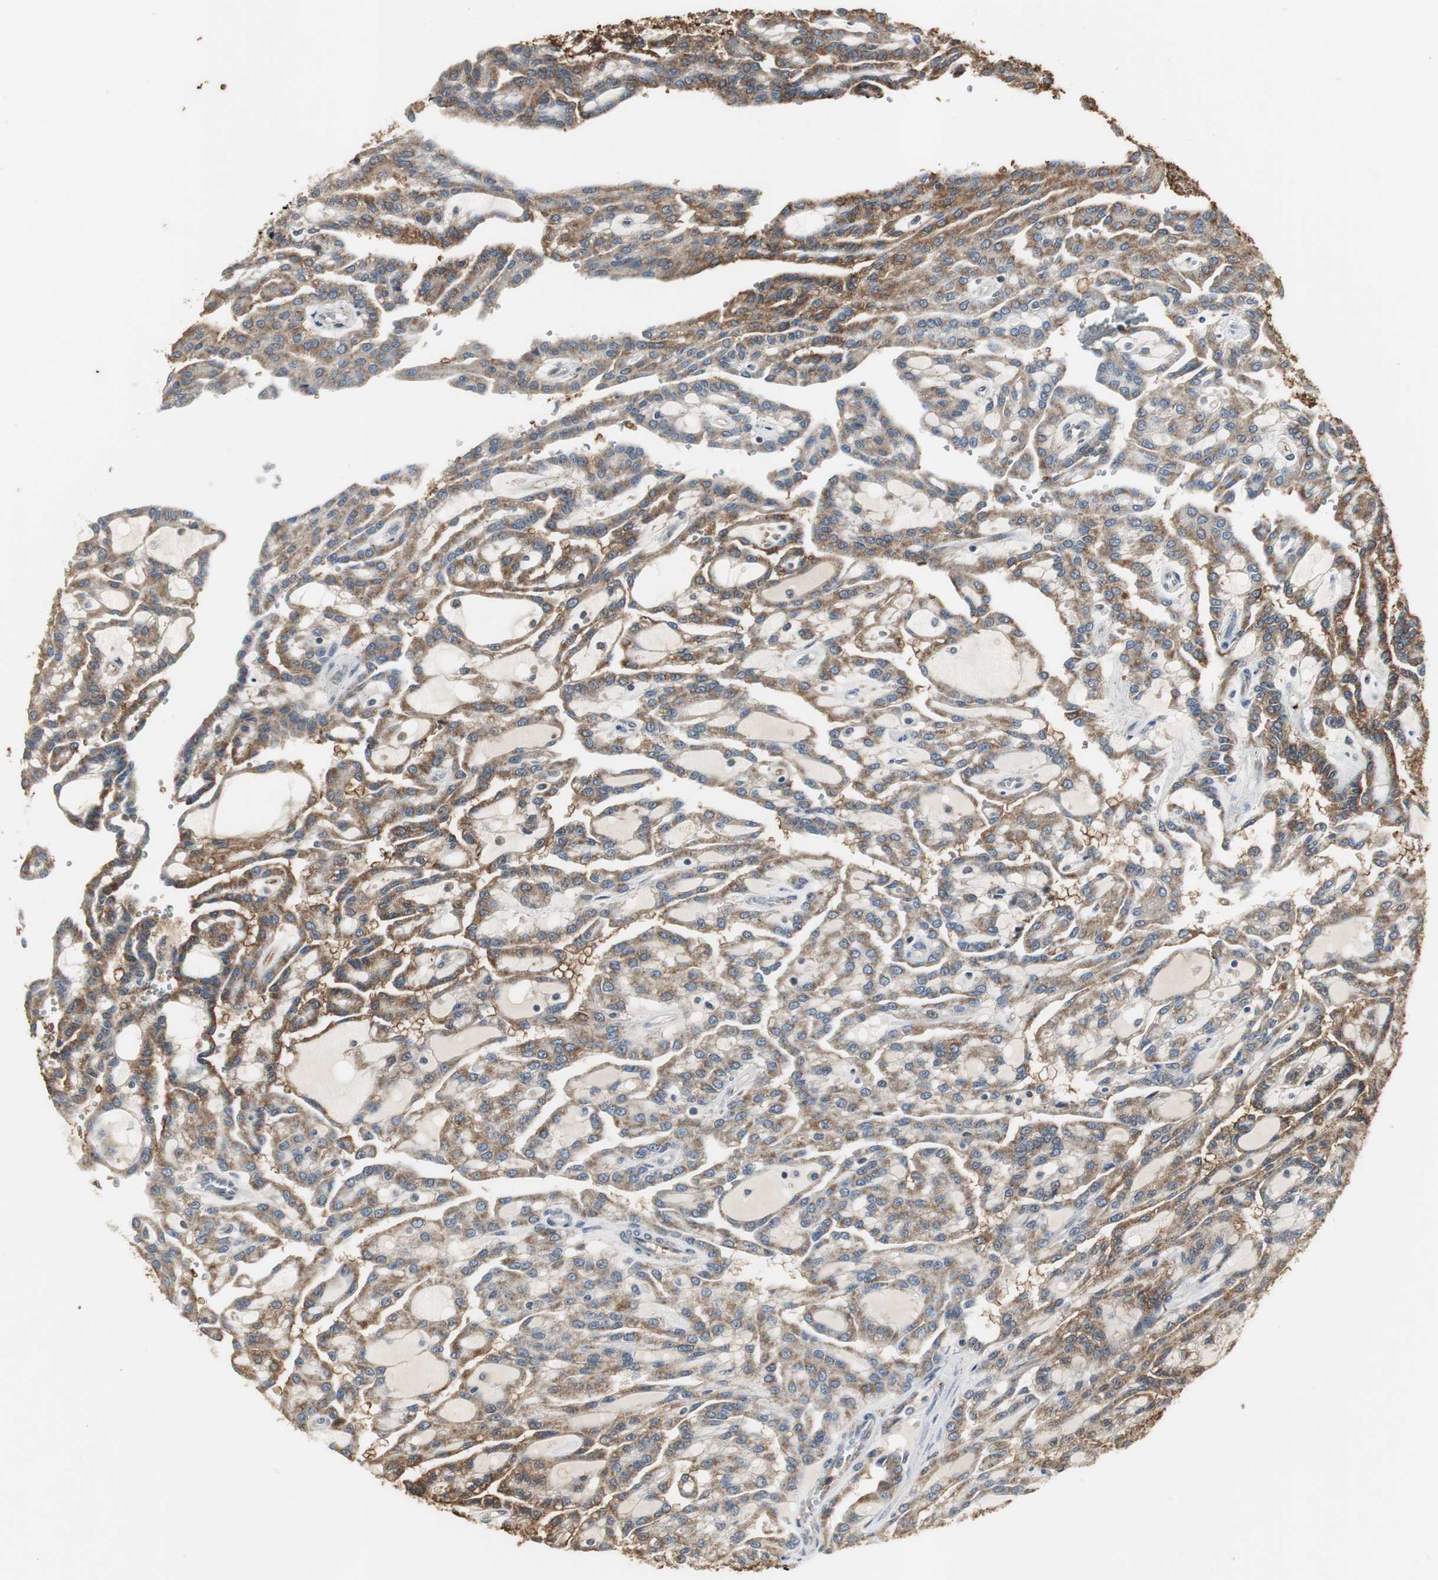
{"staining": {"intensity": "moderate", "quantity": ">75%", "location": "cytoplasmic/membranous"}, "tissue": "renal cancer", "cell_type": "Tumor cells", "image_type": "cancer", "snomed": [{"axis": "morphology", "description": "Adenocarcinoma, NOS"}, {"axis": "topography", "description": "Kidney"}], "caption": "A brown stain shows moderate cytoplasmic/membranous positivity of a protein in human renal cancer tumor cells.", "gene": "JTB", "patient": {"sex": "male", "age": 63}}